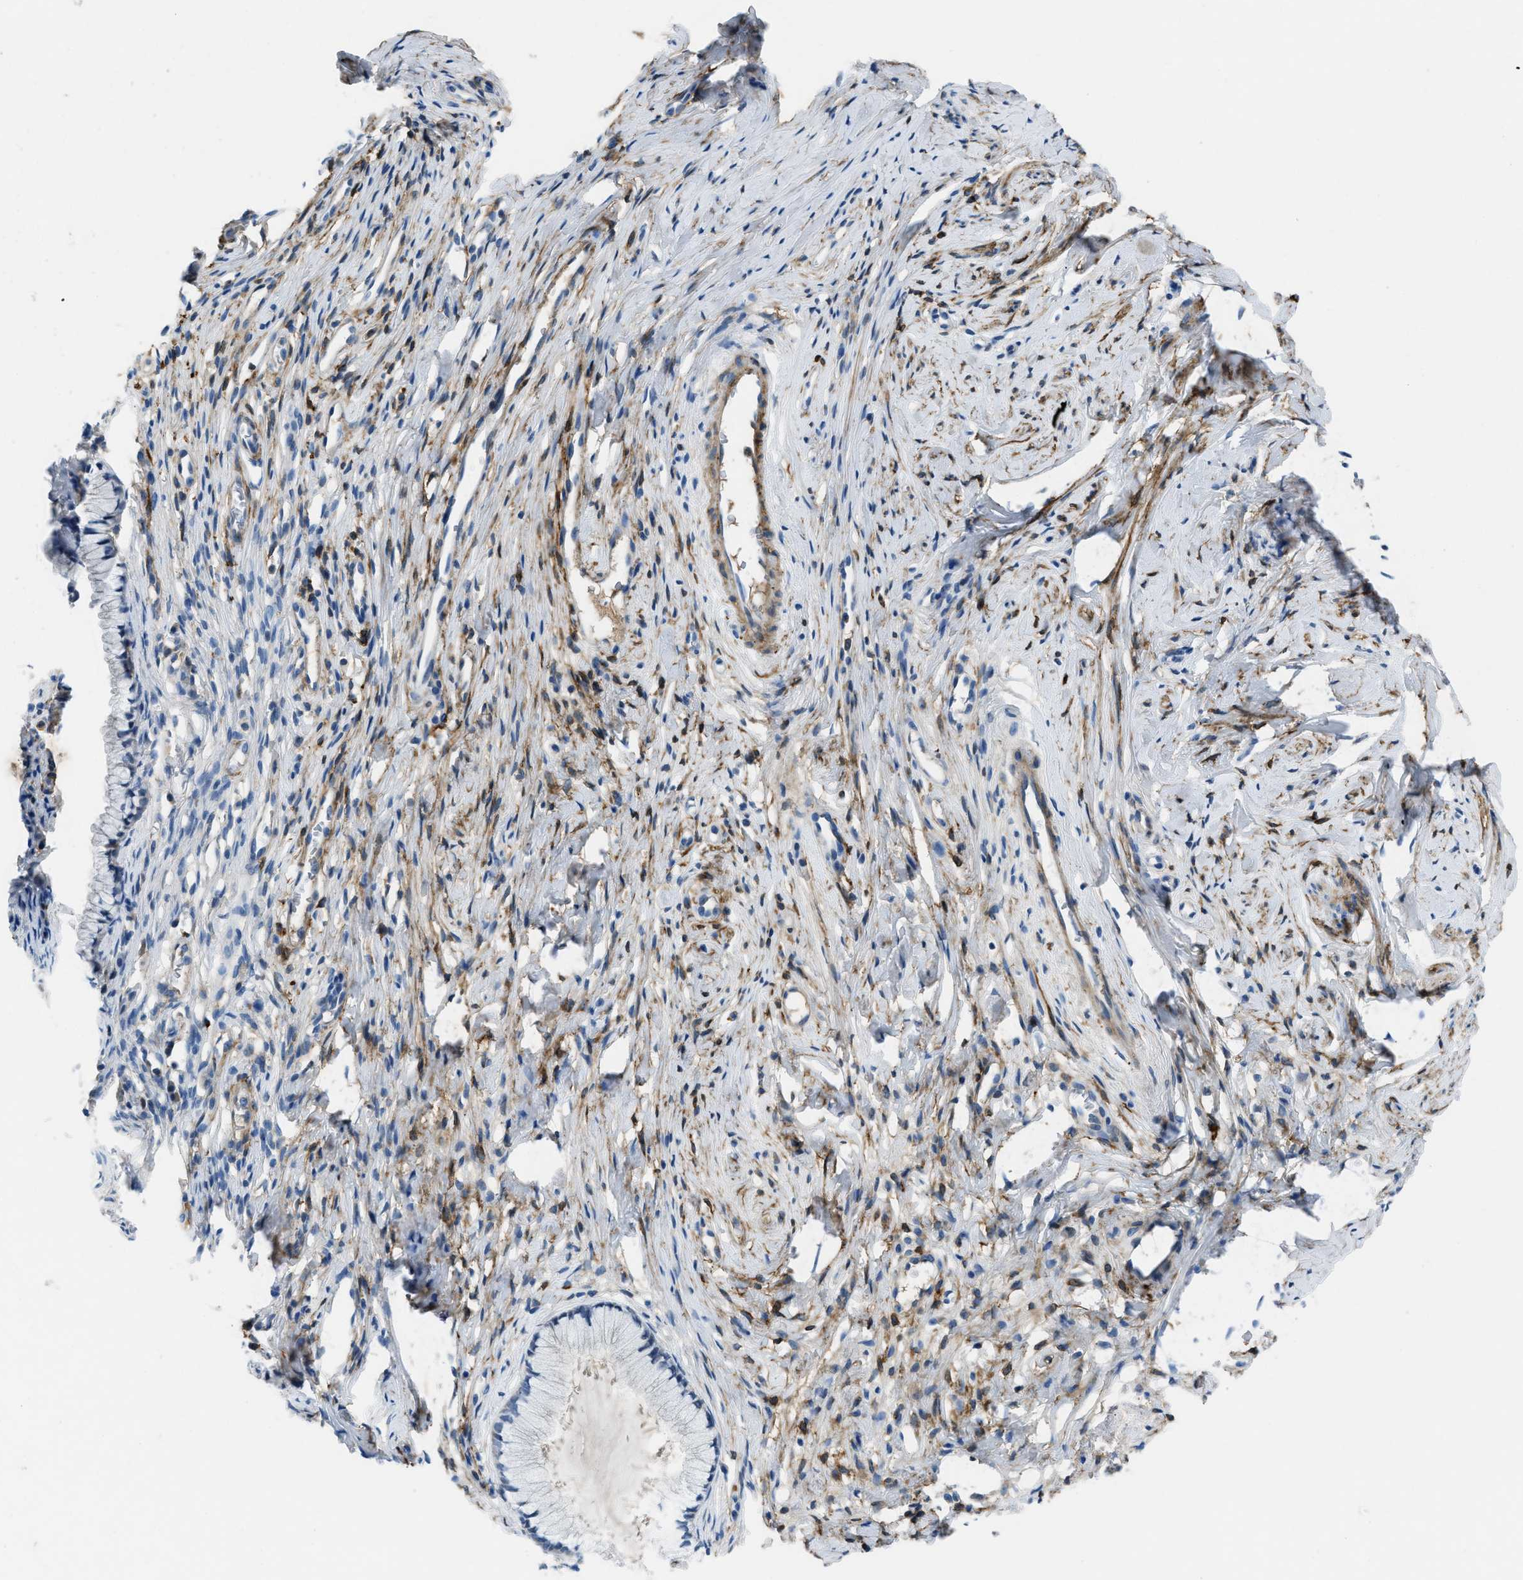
{"staining": {"intensity": "negative", "quantity": "none", "location": "none"}, "tissue": "cervix", "cell_type": "Glandular cells", "image_type": "normal", "snomed": [{"axis": "morphology", "description": "Normal tissue, NOS"}, {"axis": "topography", "description": "Cervix"}], "caption": "Immunohistochemistry of benign human cervix shows no staining in glandular cells.", "gene": "SPEG", "patient": {"sex": "female", "age": 77}}